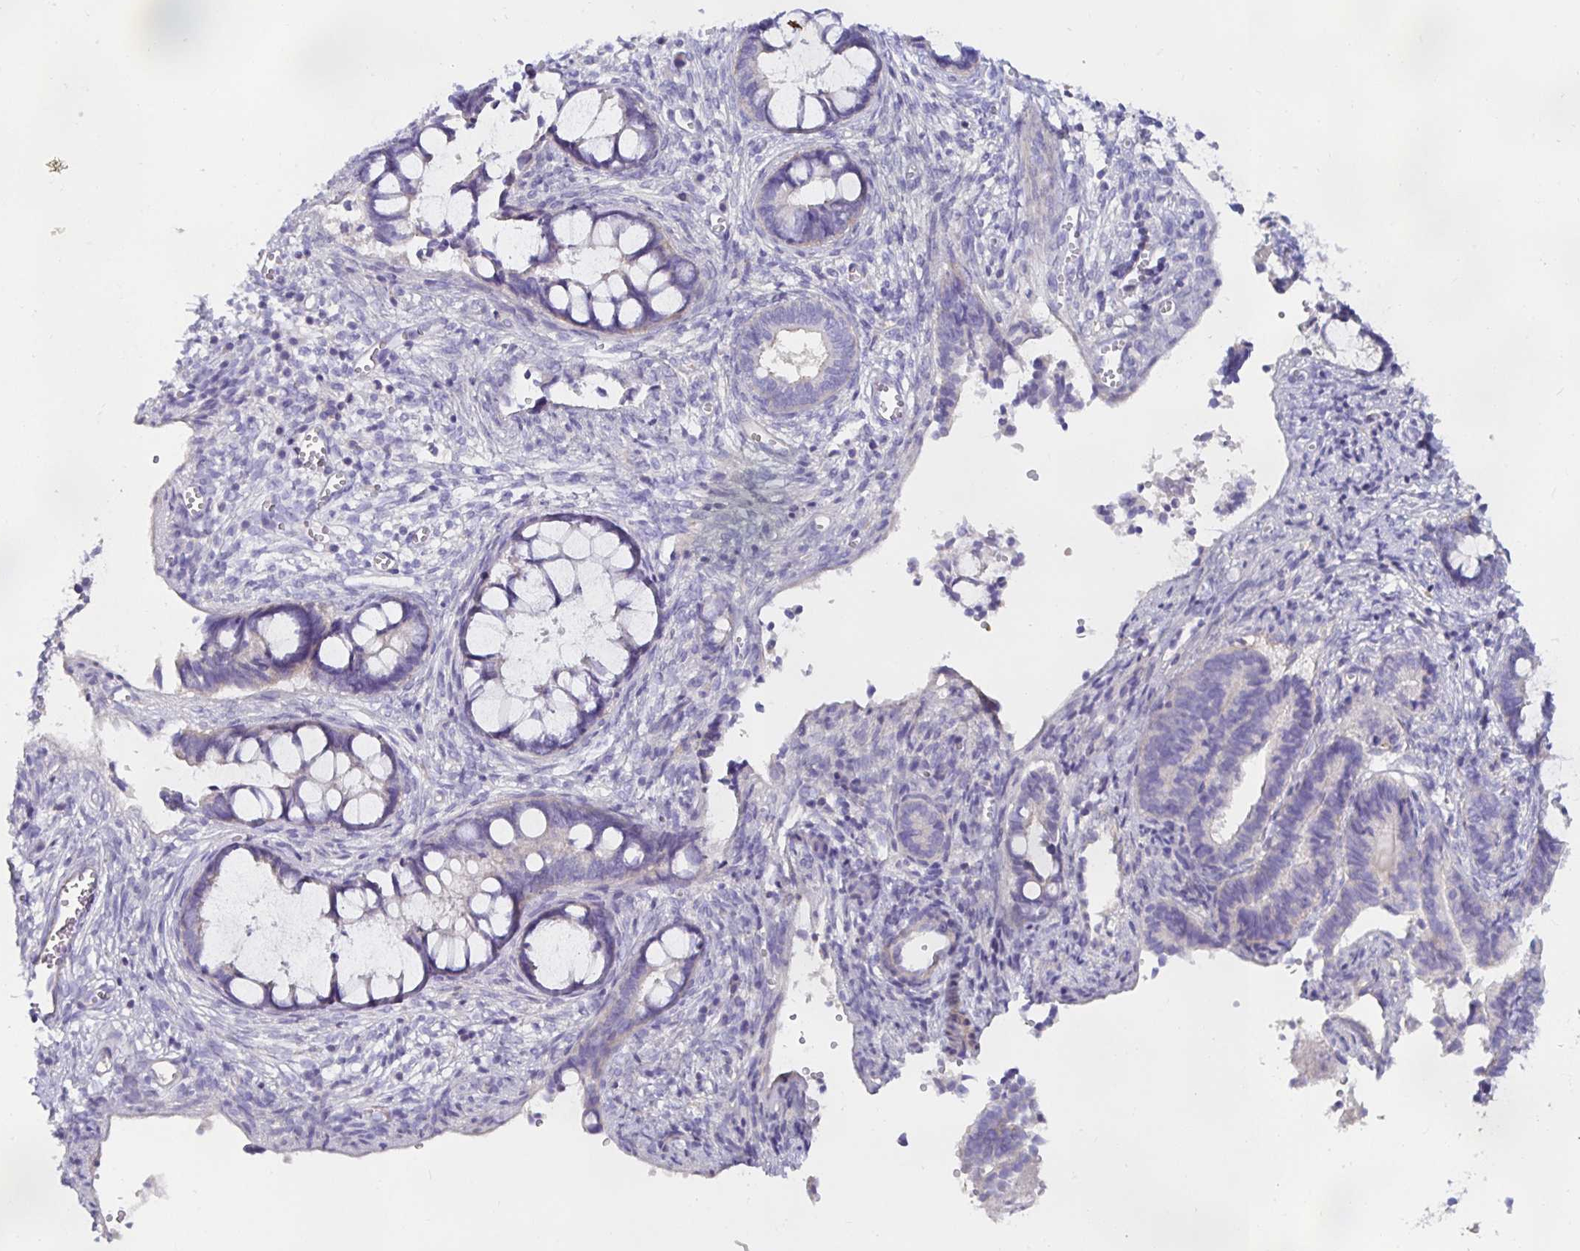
{"staining": {"intensity": "negative", "quantity": "none", "location": "none"}, "tissue": "cervical cancer", "cell_type": "Tumor cells", "image_type": "cancer", "snomed": [{"axis": "morphology", "description": "Adenocarcinoma, NOS"}, {"axis": "topography", "description": "Cervix"}], "caption": "There is no significant staining in tumor cells of cervical cancer (adenocarcinoma).", "gene": "METTL22", "patient": {"sex": "female", "age": 44}}